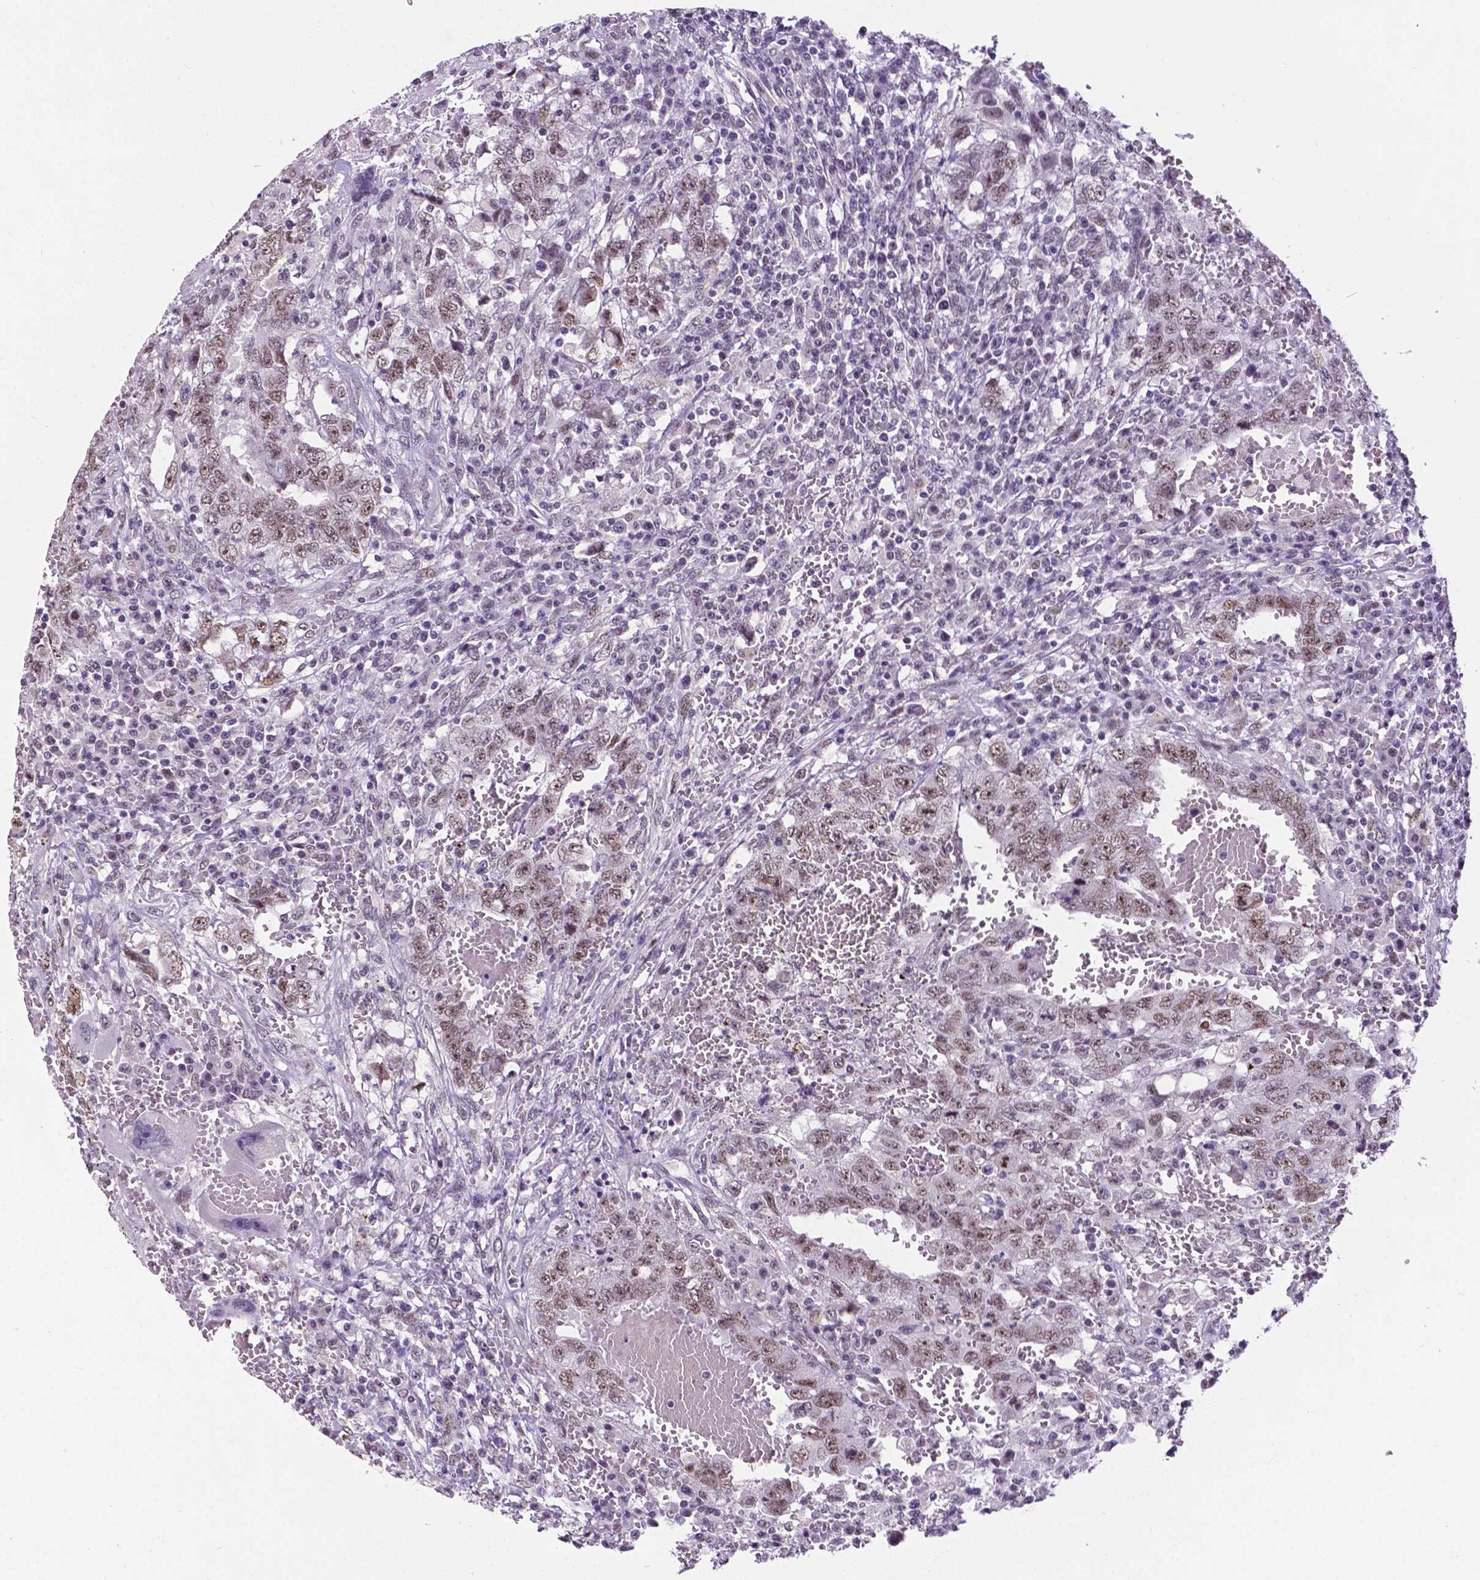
{"staining": {"intensity": "weak", "quantity": ">75%", "location": "nuclear"}, "tissue": "testis cancer", "cell_type": "Tumor cells", "image_type": "cancer", "snomed": [{"axis": "morphology", "description": "Carcinoma, Embryonal, NOS"}, {"axis": "topography", "description": "Testis"}], "caption": "Protein expression analysis of testis cancer exhibits weak nuclear staining in approximately >75% of tumor cells. (DAB = brown stain, brightfield microscopy at high magnification).", "gene": "ATRX", "patient": {"sex": "male", "age": 26}}